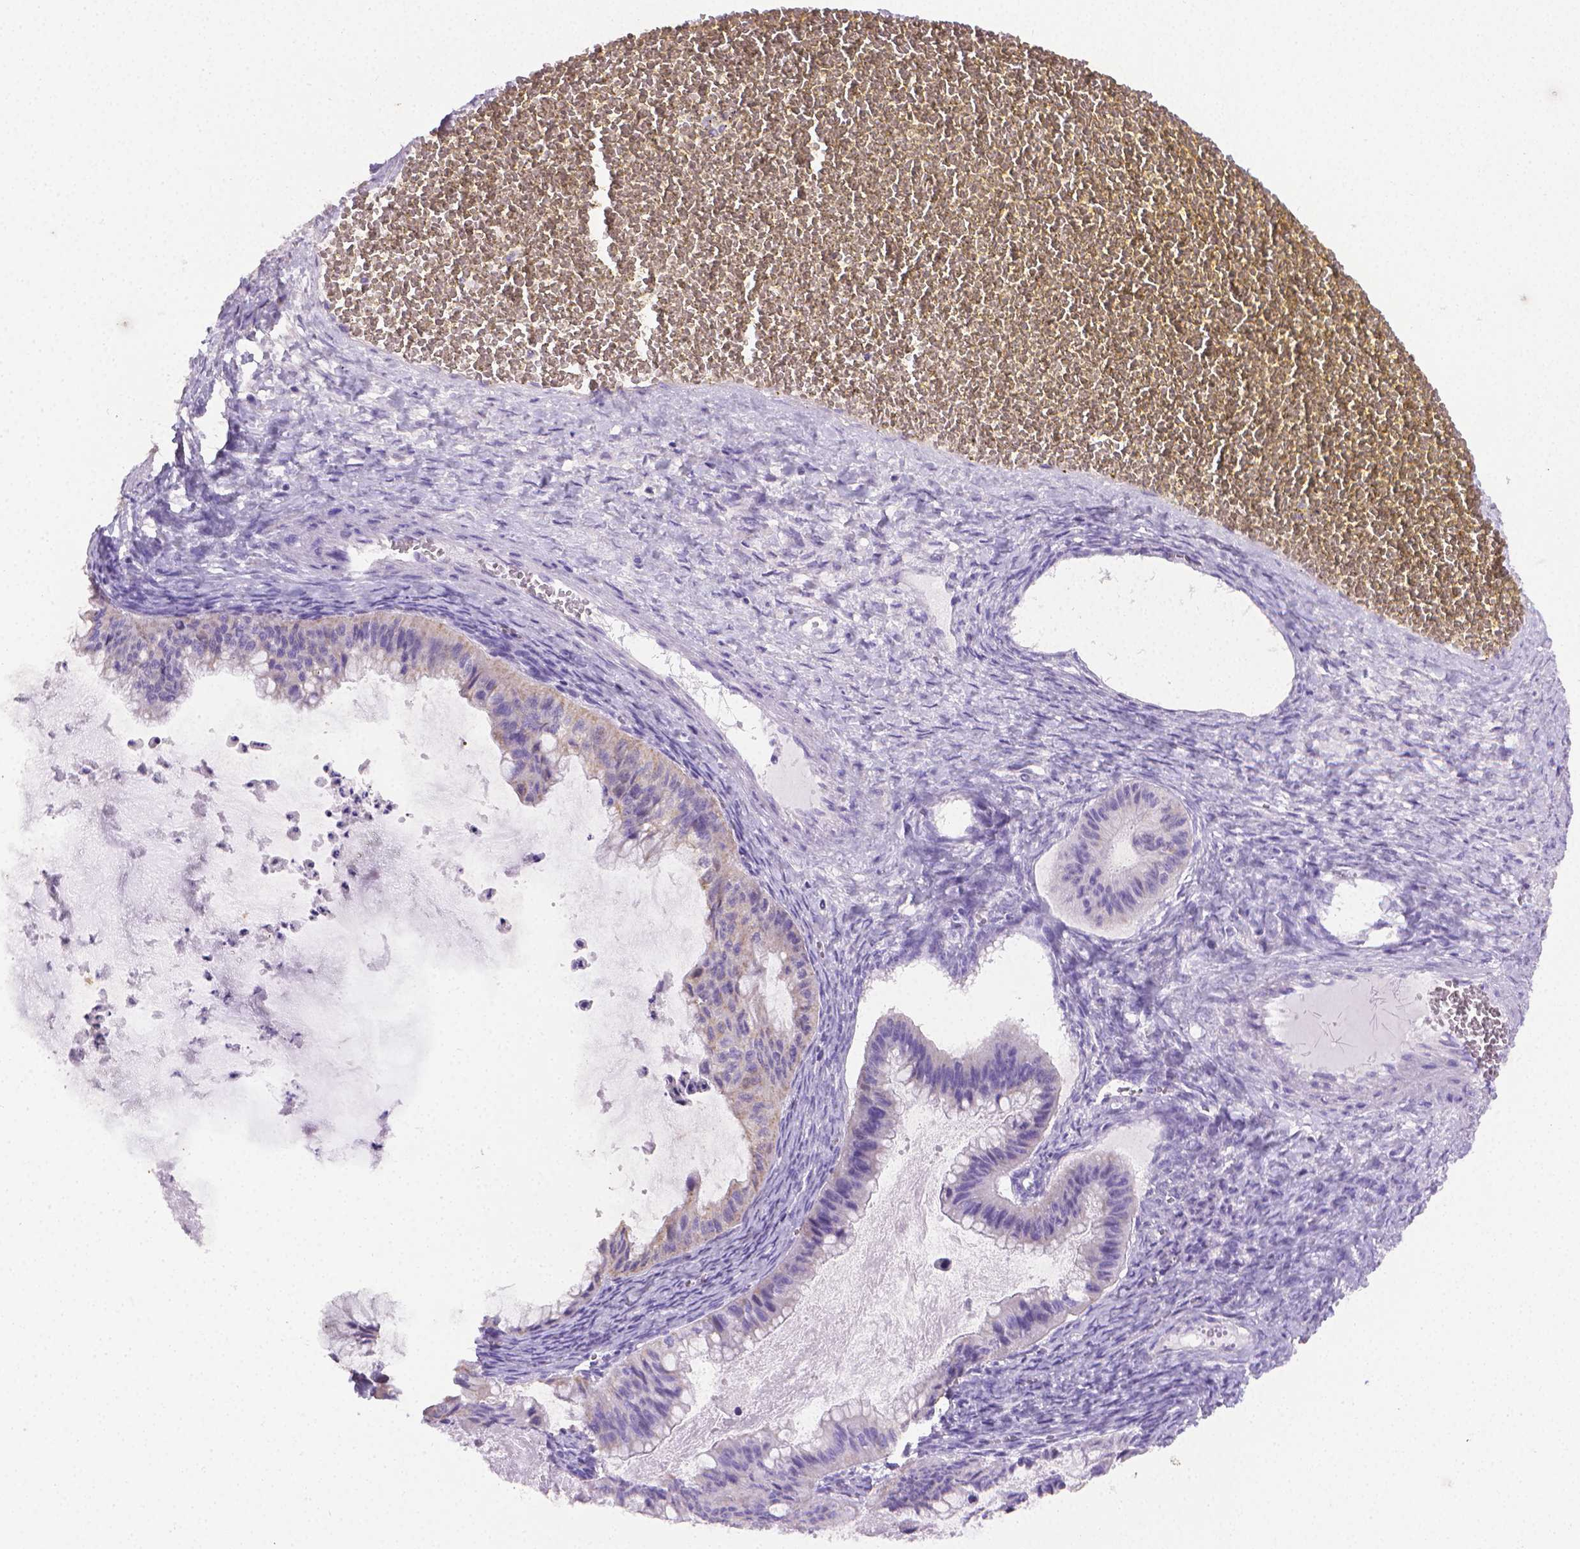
{"staining": {"intensity": "weak", "quantity": "<25%", "location": "cytoplasmic/membranous"}, "tissue": "ovarian cancer", "cell_type": "Tumor cells", "image_type": "cancer", "snomed": [{"axis": "morphology", "description": "Cystadenocarcinoma, mucinous, NOS"}, {"axis": "topography", "description": "Ovary"}], "caption": "IHC histopathology image of human ovarian mucinous cystadenocarcinoma stained for a protein (brown), which displays no staining in tumor cells. The staining was performed using DAB (3,3'-diaminobenzidine) to visualize the protein expression in brown, while the nuclei were stained in blue with hematoxylin (Magnification: 20x).", "gene": "PNMA2", "patient": {"sex": "female", "age": 72}}